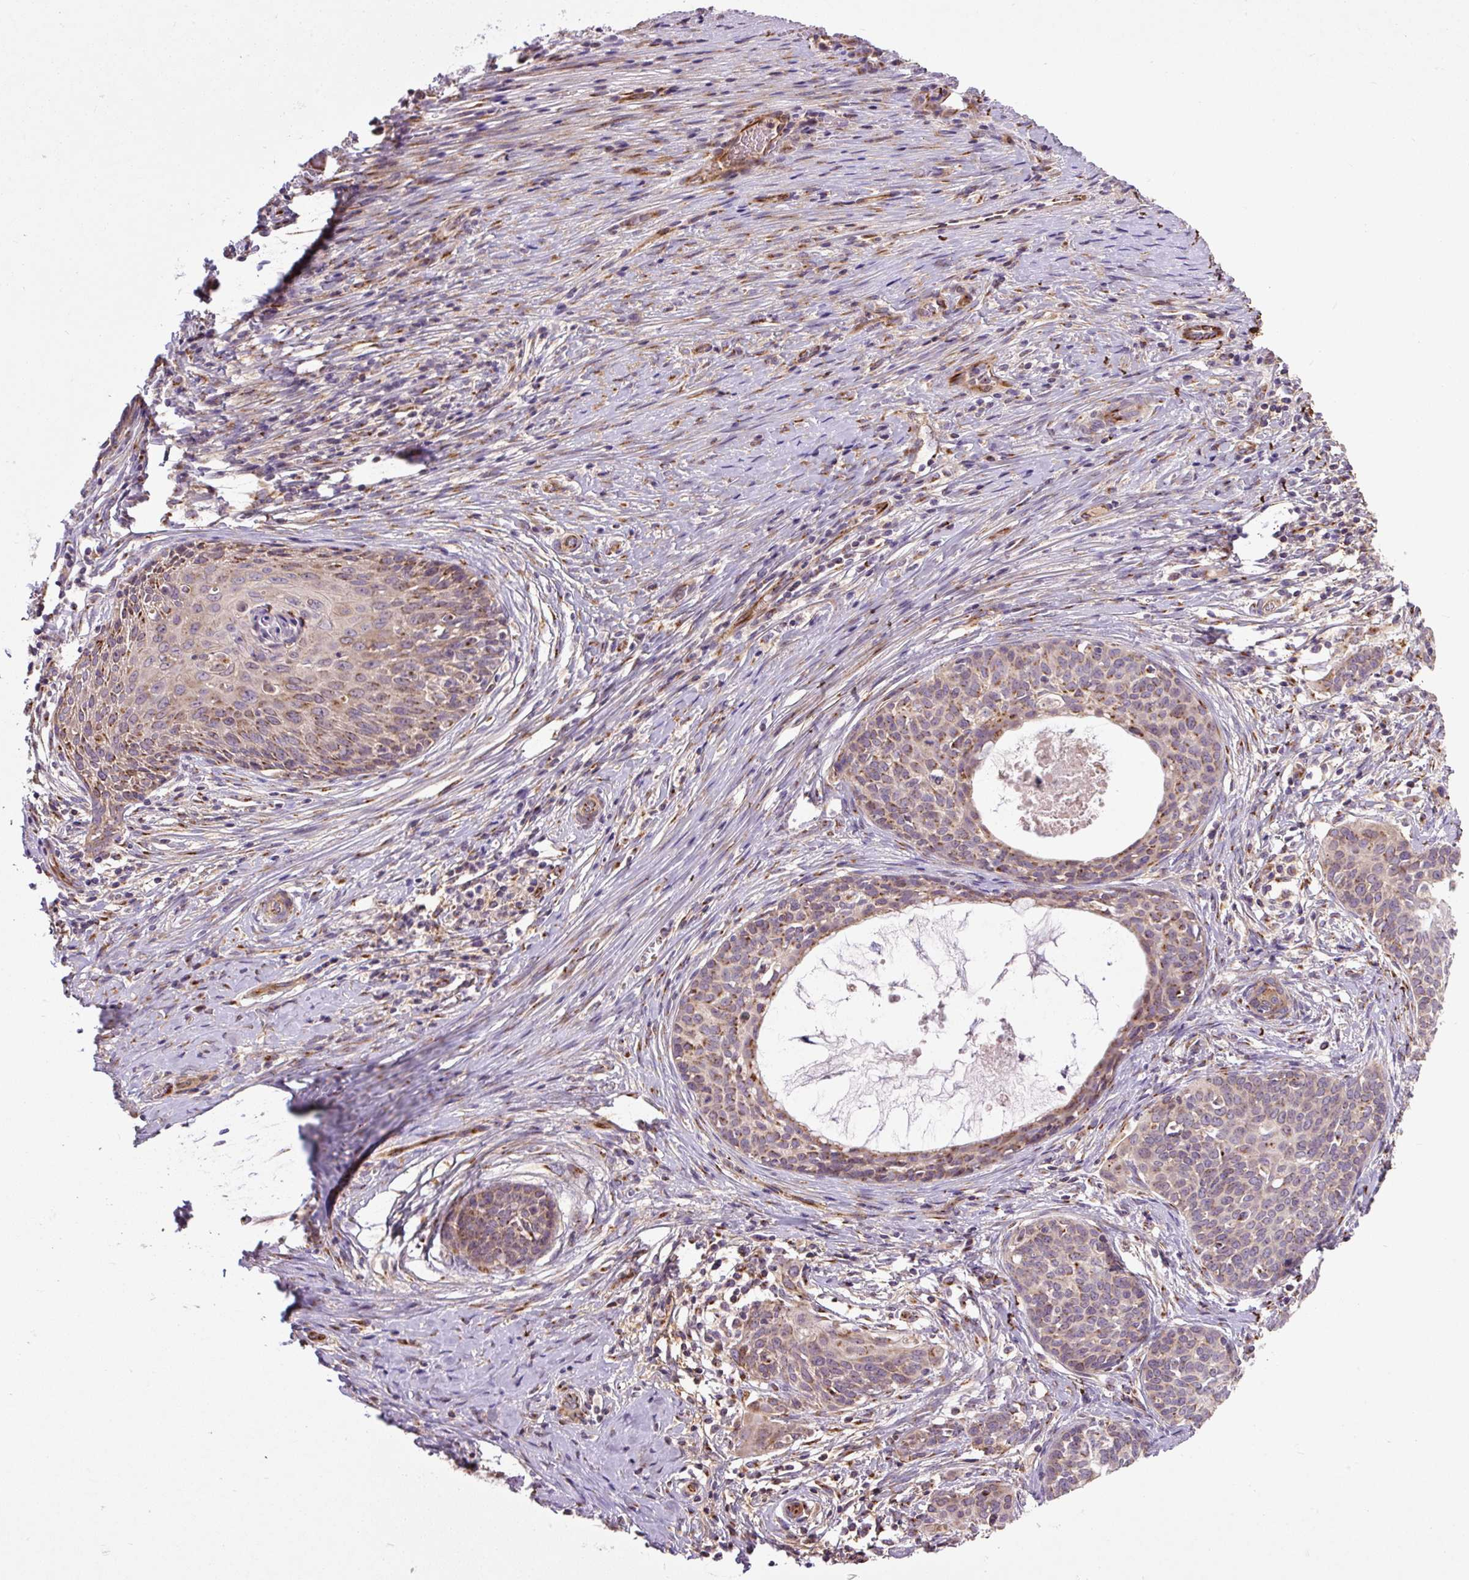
{"staining": {"intensity": "moderate", "quantity": "<25%", "location": "cytoplasmic/membranous"}, "tissue": "cervical cancer", "cell_type": "Tumor cells", "image_type": "cancer", "snomed": [{"axis": "morphology", "description": "Squamous cell carcinoma, NOS"}, {"axis": "morphology", "description": "Adenocarcinoma, NOS"}, {"axis": "topography", "description": "Cervix"}], "caption": "High-magnification brightfield microscopy of adenocarcinoma (cervical) stained with DAB (brown) and counterstained with hematoxylin (blue). tumor cells exhibit moderate cytoplasmic/membranous staining is present in approximately<25% of cells. The protein of interest is stained brown, and the nuclei are stained in blue (DAB (3,3'-diaminobenzidine) IHC with brightfield microscopy, high magnification).", "gene": "MSMP", "patient": {"sex": "female", "age": 52}}